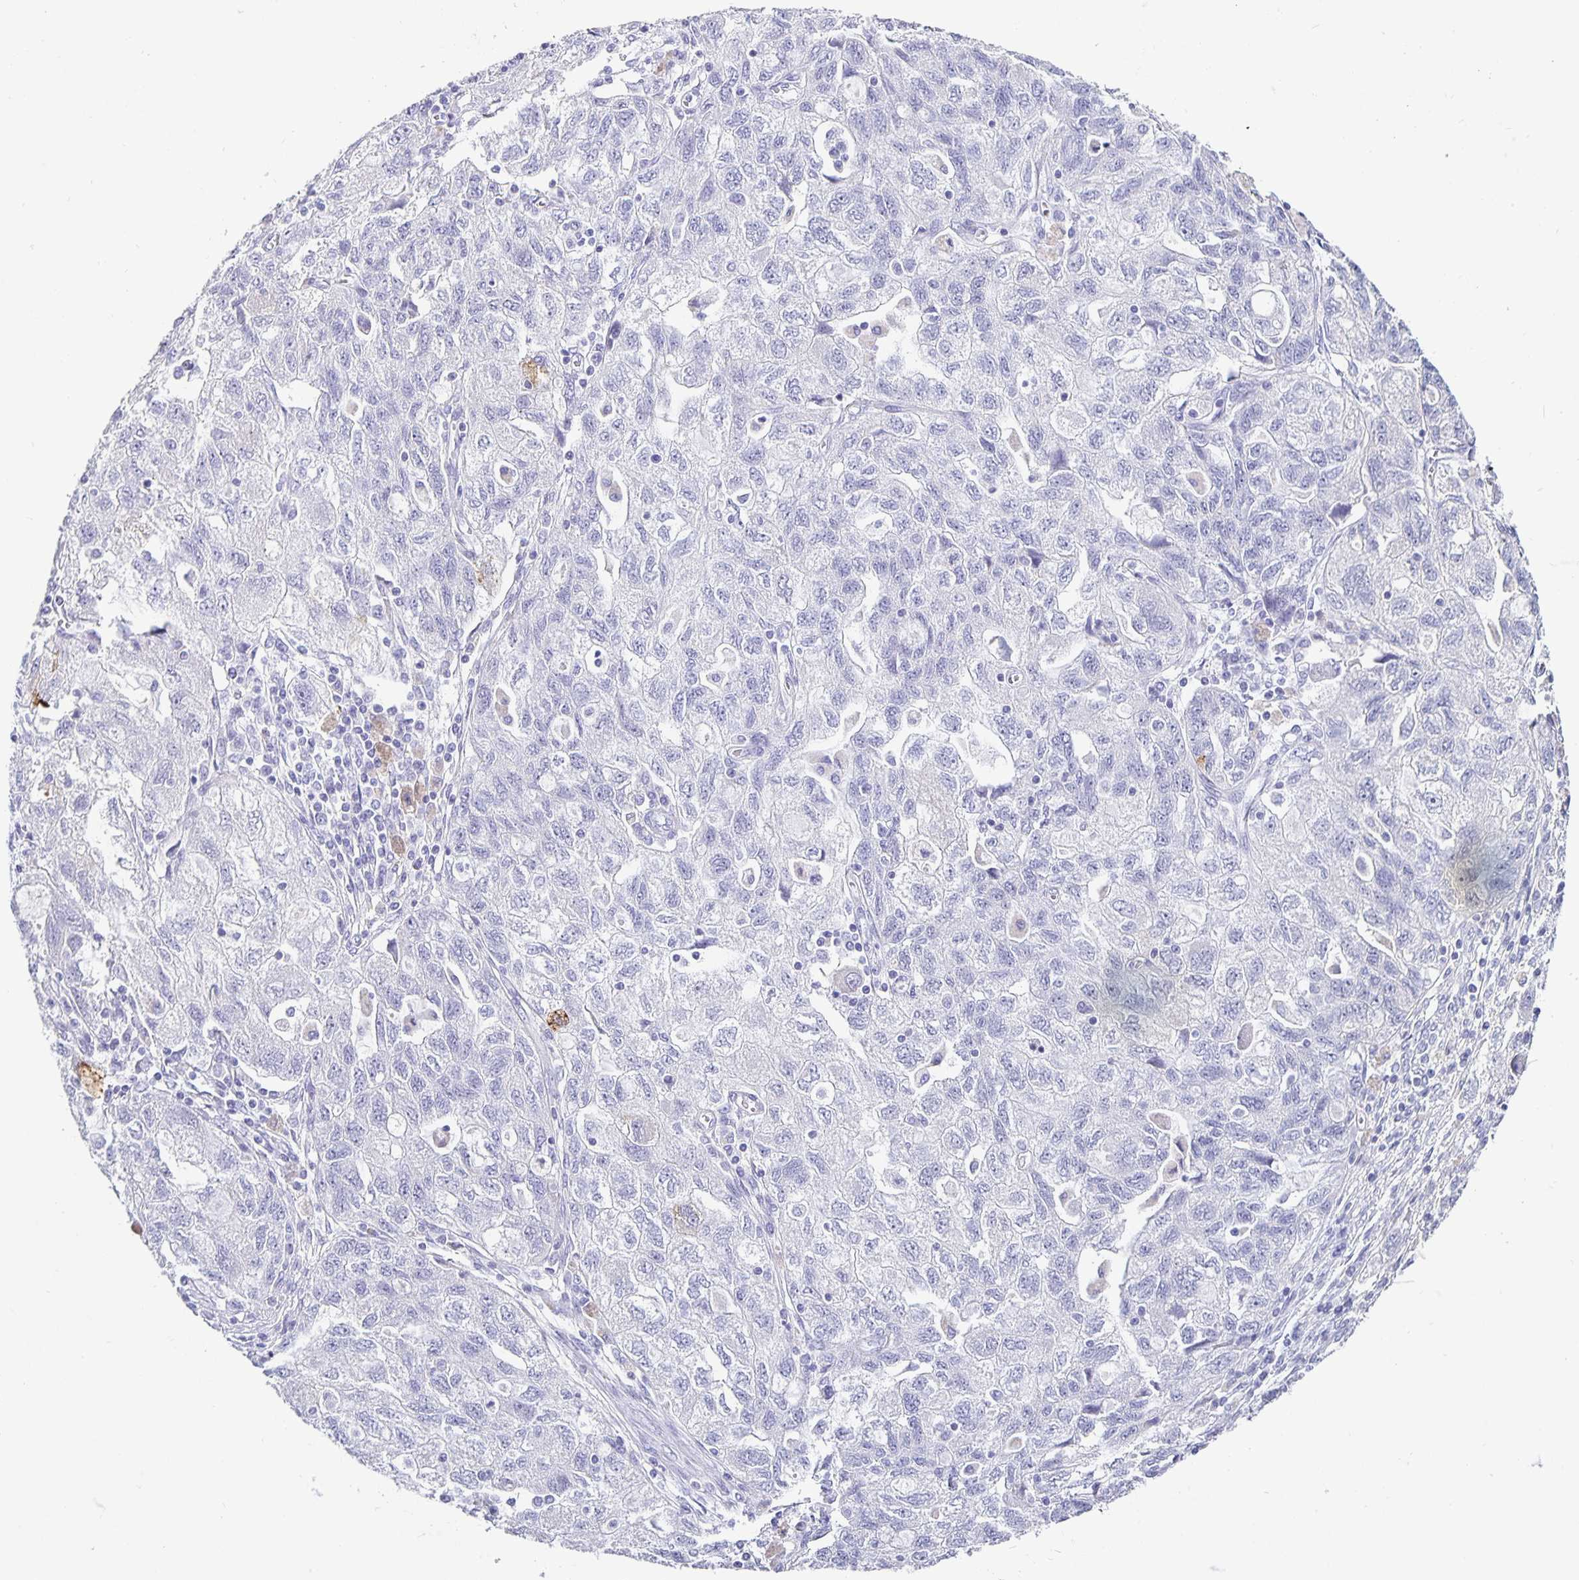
{"staining": {"intensity": "negative", "quantity": "none", "location": "none"}, "tissue": "ovarian cancer", "cell_type": "Tumor cells", "image_type": "cancer", "snomed": [{"axis": "morphology", "description": "Carcinoma, NOS"}, {"axis": "morphology", "description": "Cystadenocarcinoma, serous, NOS"}, {"axis": "topography", "description": "Ovary"}], "caption": "This is a image of immunohistochemistry (IHC) staining of ovarian carcinoma, which shows no expression in tumor cells. (Immunohistochemistry (ihc), brightfield microscopy, high magnification).", "gene": "CHGA", "patient": {"sex": "female", "age": 69}}